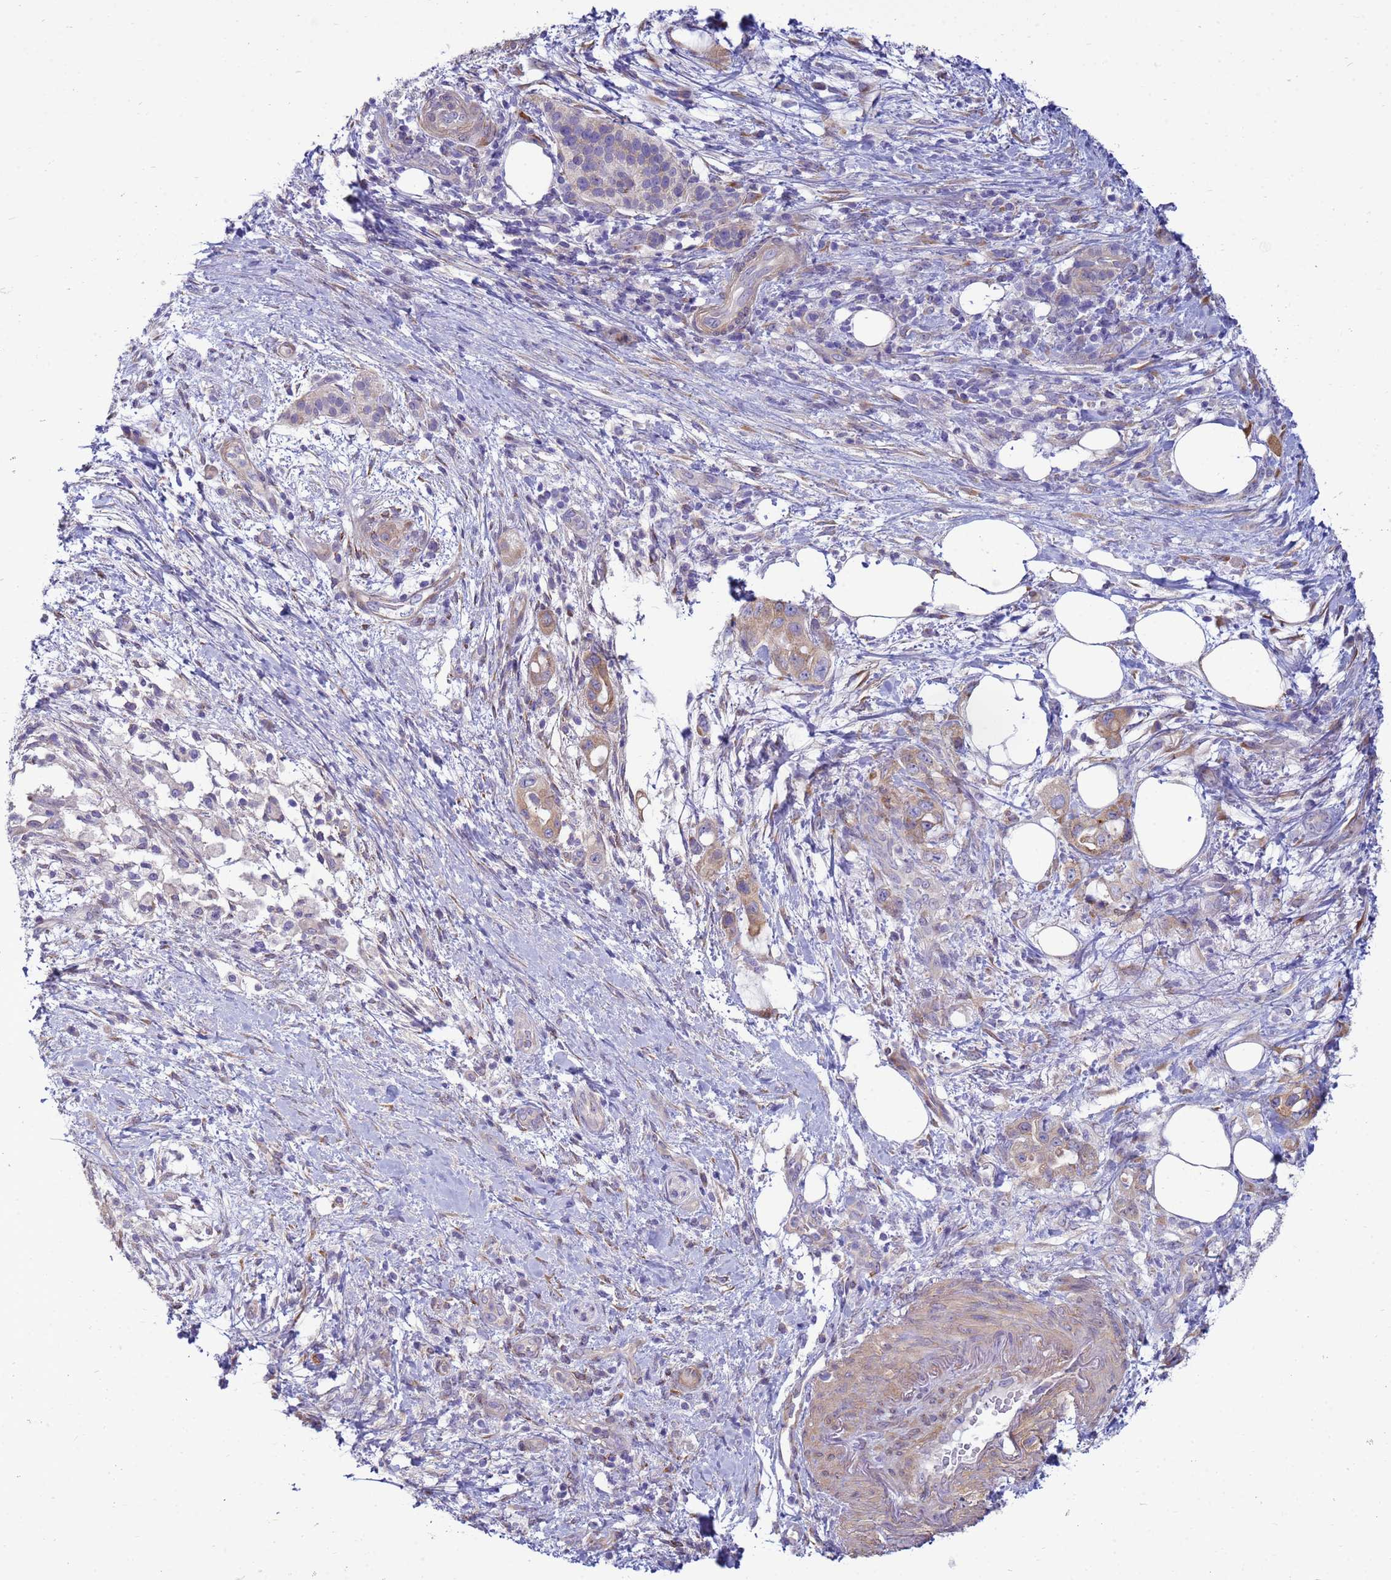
{"staining": {"intensity": "weak", "quantity": ">75%", "location": "cytoplasmic/membranous"}, "tissue": "pancreatic cancer", "cell_type": "Tumor cells", "image_type": "cancer", "snomed": [{"axis": "morphology", "description": "Adenocarcinoma, NOS"}, {"axis": "topography", "description": "Pancreas"}], "caption": "Immunohistochemical staining of human adenocarcinoma (pancreatic) exhibits weak cytoplasmic/membranous protein staining in approximately >75% of tumor cells.", "gene": "TRPC6", "patient": {"sex": "female", "age": 61}}